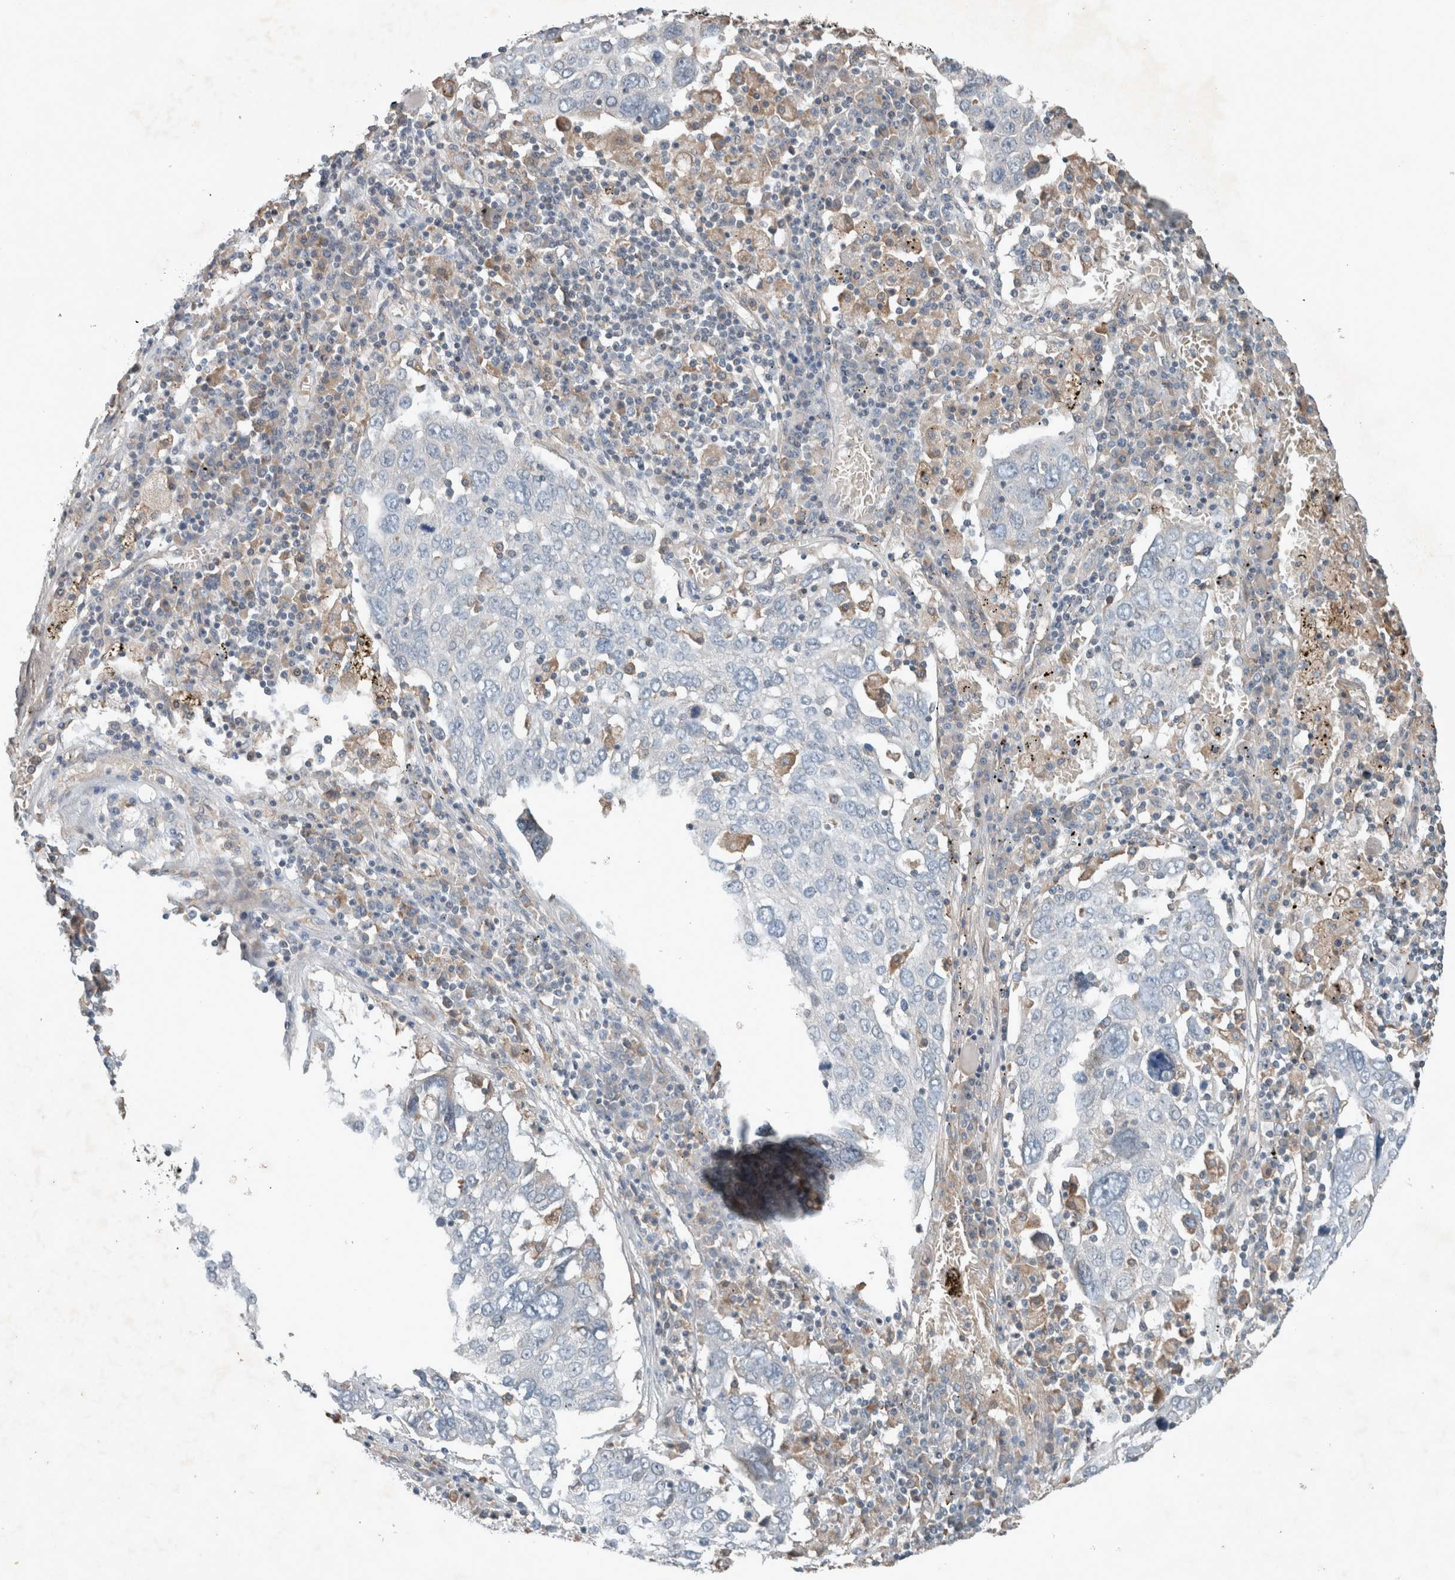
{"staining": {"intensity": "negative", "quantity": "none", "location": "none"}, "tissue": "lung cancer", "cell_type": "Tumor cells", "image_type": "cancer", "snomed": [{"axis": "morphology", "description": "Squamous cell carcinoma, NOS"}, {"axis": "topography", "description": "Lung"}], "caption": "Immunohistochemistry photomicrograph of neoplastic tissue: lung cancer (squamous cell carcinoma) stained with DAB reveals no significant protein staining in tumor cells. Brightfield microscopy of immunohistochemistry (IHC) stained with DAB (brown) and hematoxylin (blue), captured at high magnification.", "gene": "JADE2", "patient": {"sex": "male", "age": 65}}